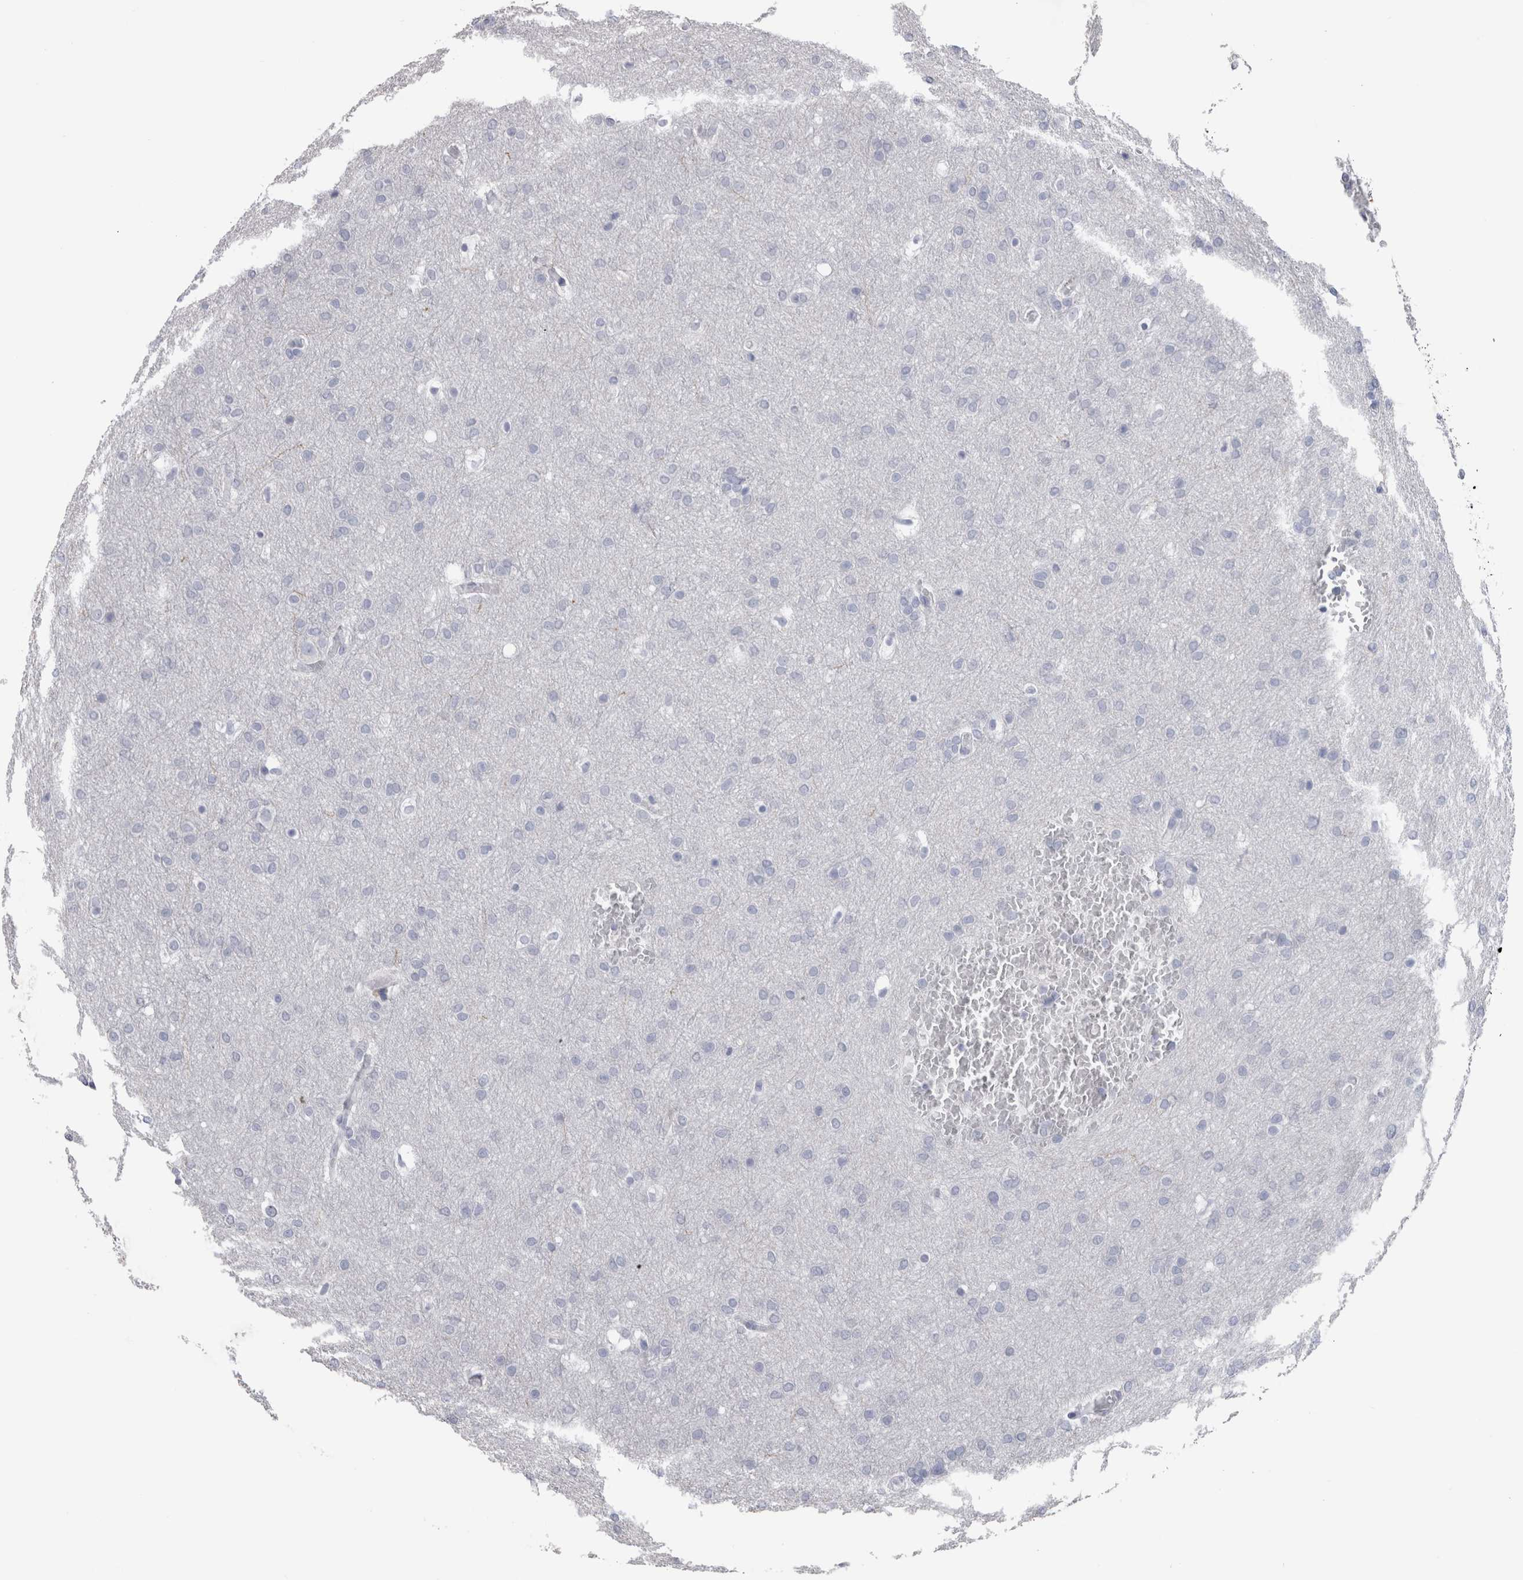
{"staining": {"intensity": "negative", "quantity": "none", "location": "none"}, "tissue": "glioma", "cell_type": "Tumor cells", "image_type": "cancer", "snomed": [{"axis": "morphology", "description": "Glioma, malignant, Low grade"}, {"axis": "topography", "description": "Brain"}], "caption": "Micrograph shows no significant protein staining in tumor cells of glioma. (DAB immunohistochemistry (IHC) visualized using brightfield microscopy, high magnification).", "gene": "PTH", "patient": {"sex": "female", "age": 37}}